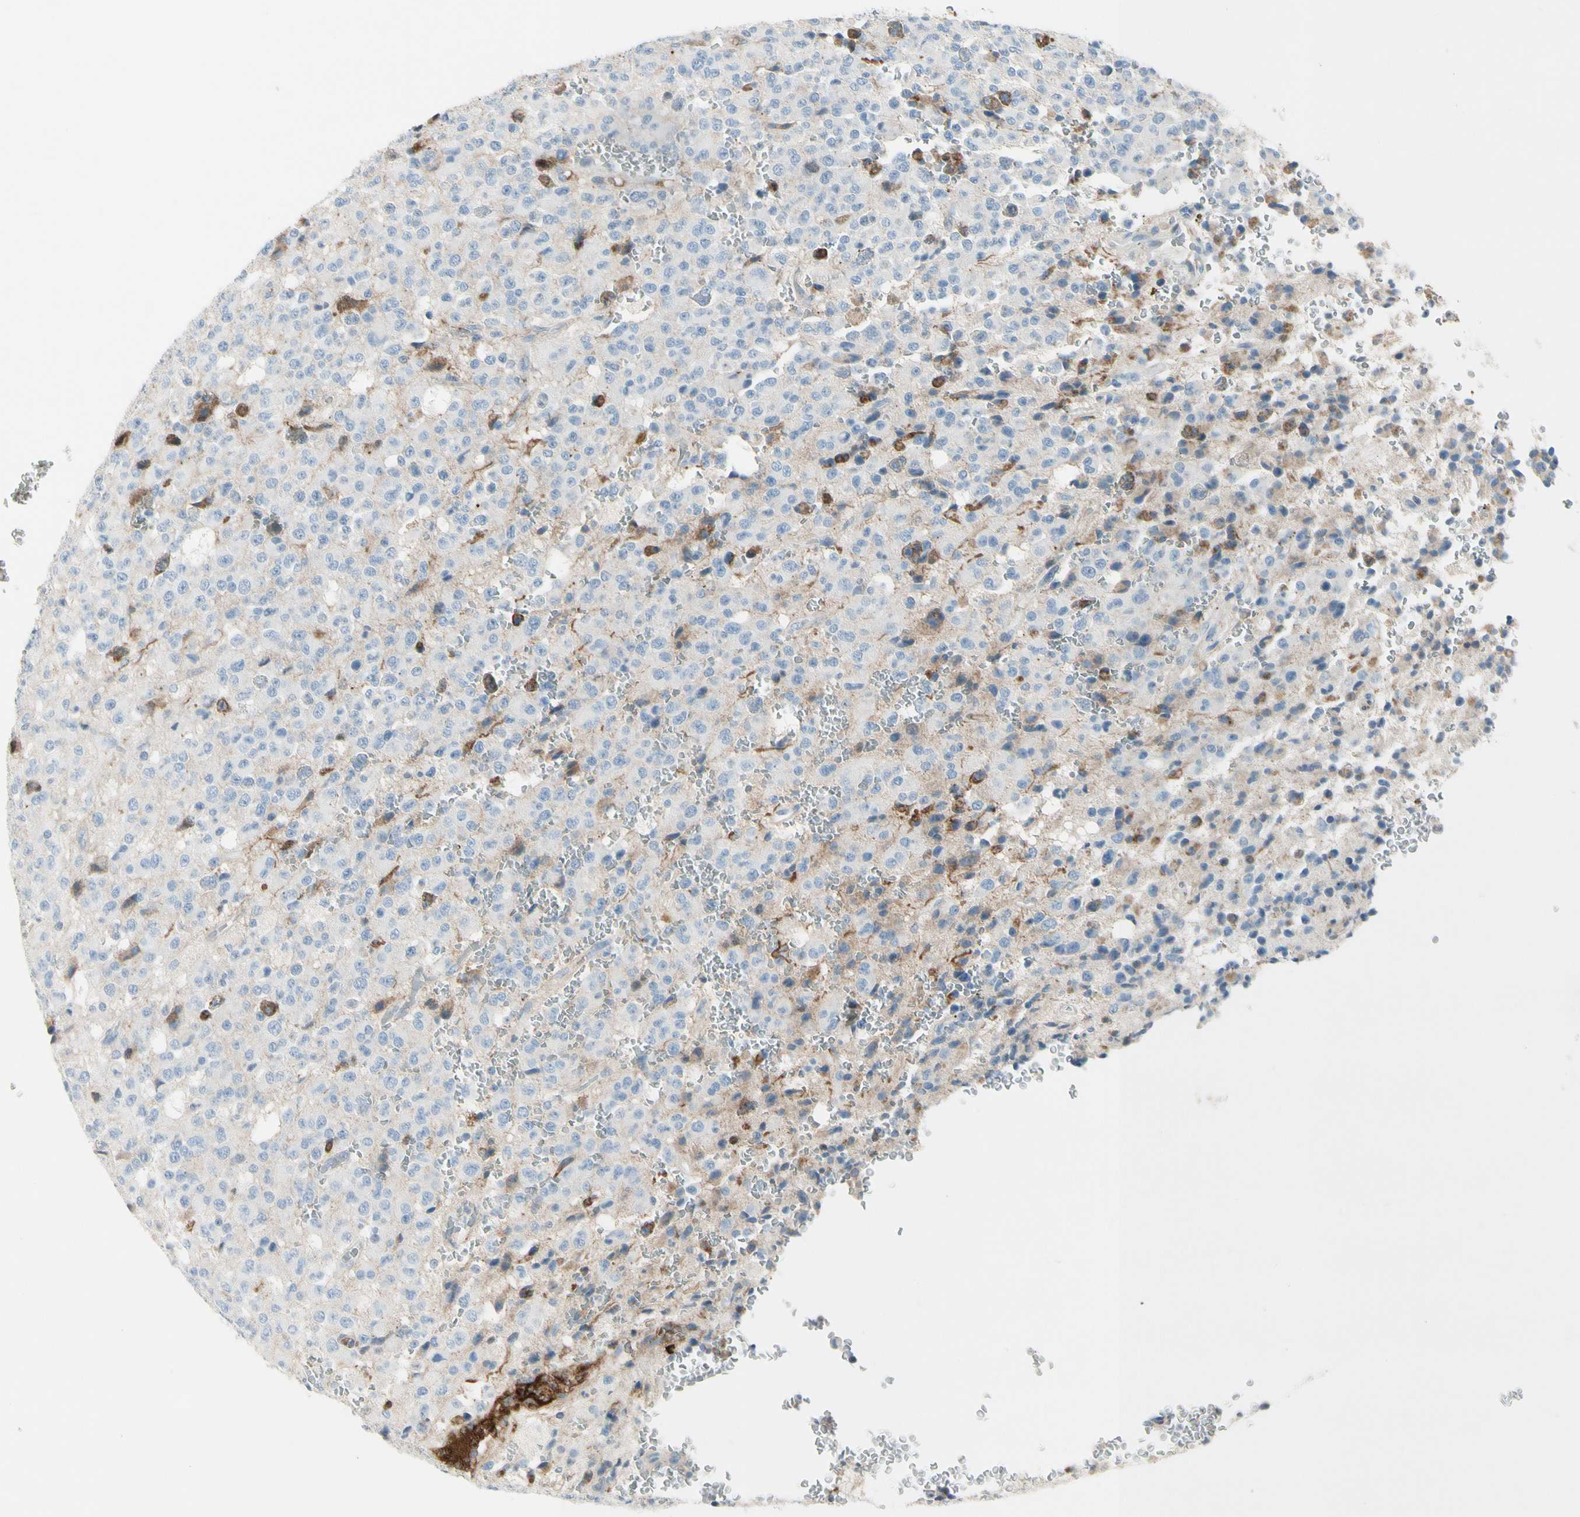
{"staining": {"intensity": "moderate", "quantity": "<25%", "location": "cytoplasmic/membranous"}, "tissue": "glioma", "cell_type": "Tumor cells", "image_type": "cancer", "snomed": [{"axis": "morphology", "description": "Glioma, malignant, High grade"}, {"axis": "topography", "description": "pancreas cauda"}], "caption": "The photomicrograph reveals immunohistochemical staining of malignant glioma (high-grade). There is moderate cytoplasmic/membranous positivity is appreciated in approximately <25% of tumor cells.", "gene": "IGHG1", "patient": {"sex": "male", "age": 60}}